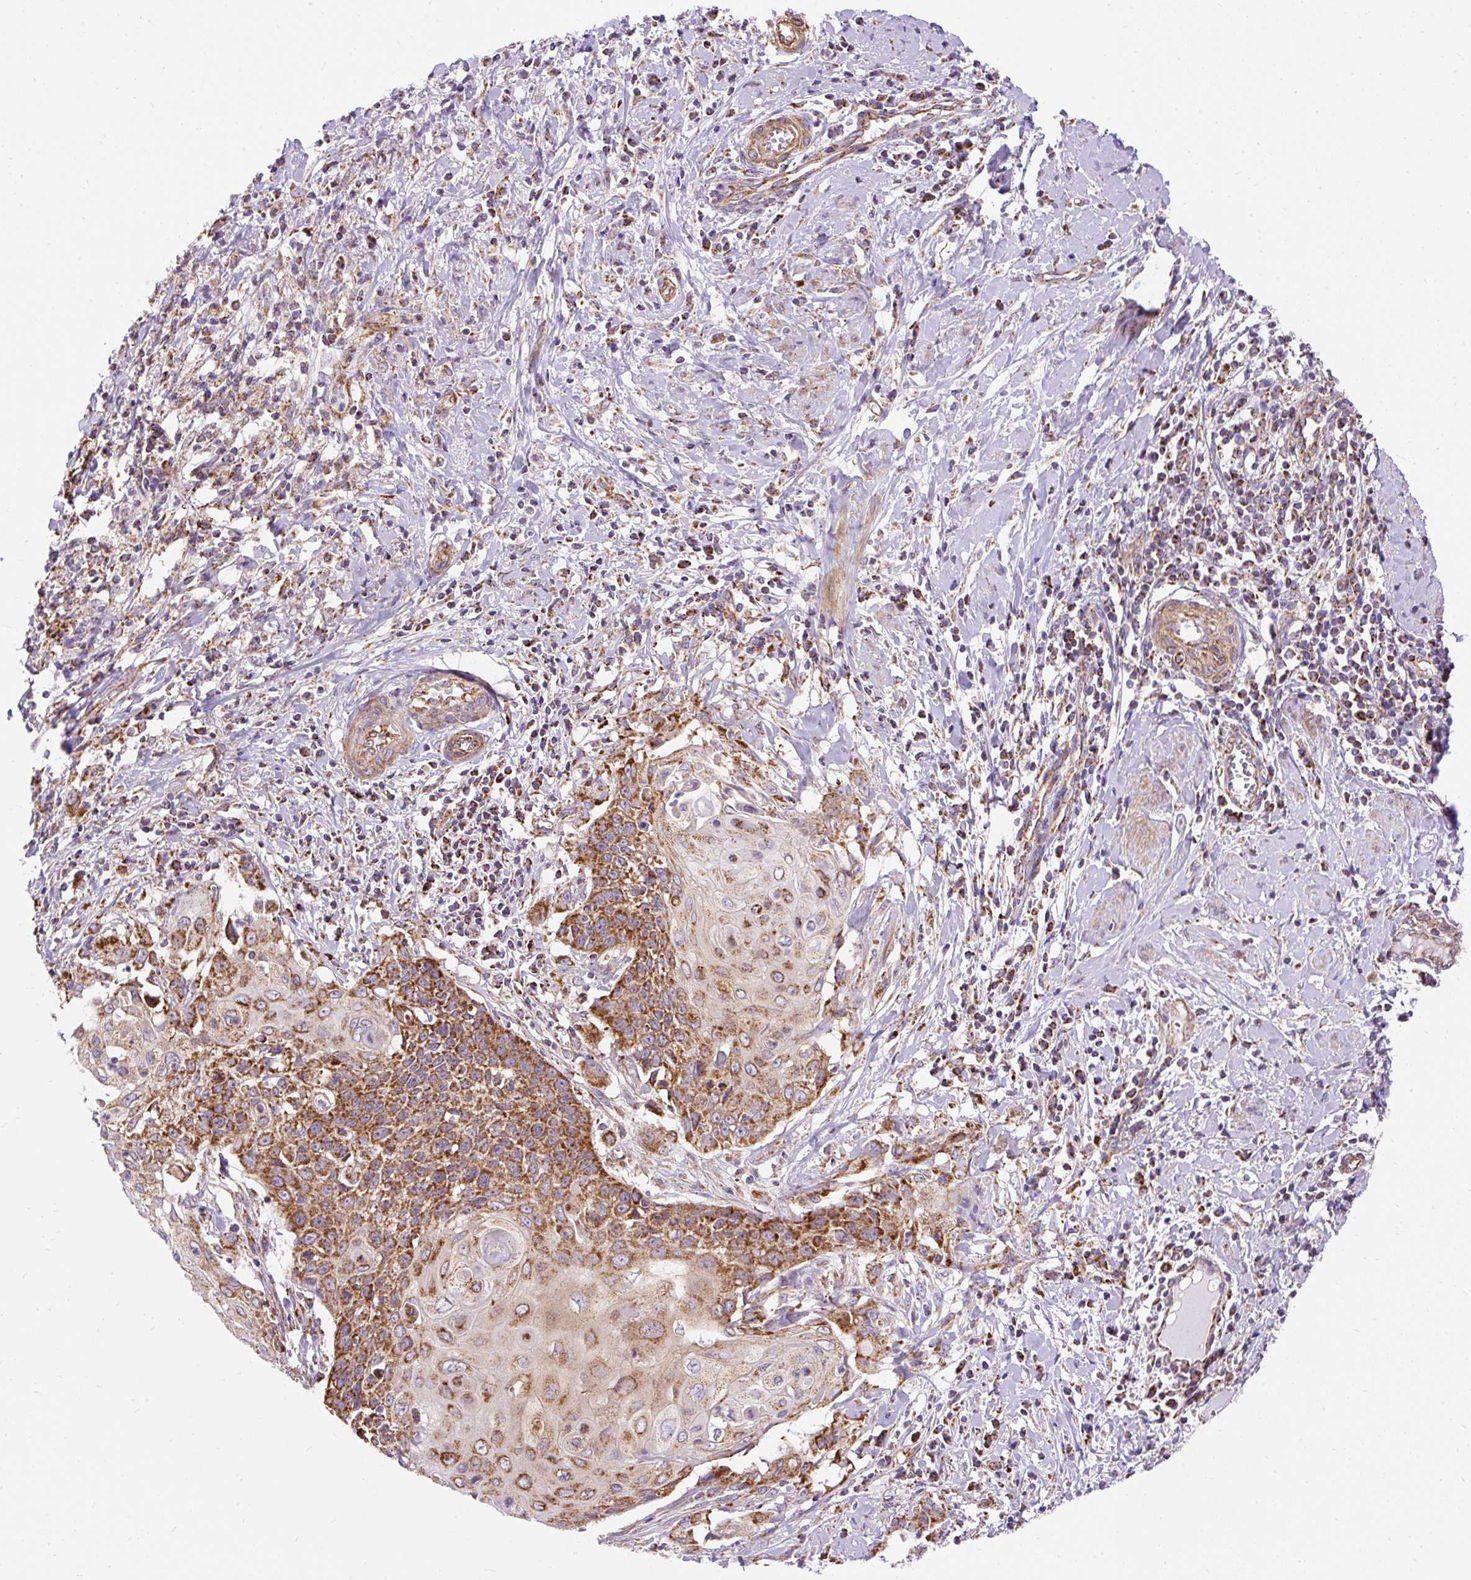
{"staining": {"intensity": "moderate", "quantity": ">75%", "location": "cytoplasmic/membranous"}, "tissue": "cervical cancer", "cell_type": "Tumor cells", "image_type": "cancer", "snomed": [{"axis": "morphology", "description": "Squamous cell carcinoma, NOS"}, {"axis": "topography", "description": "Cervix"}], "caption": "Protein analysis of cervical cancer (squamous cell carcinoma) tissue shows moderate cytoplasmic/membranous staining in approximately >75% of tumor cells.", "gene": "CEP290", "patient": {"sex": "female", "age": 39}}